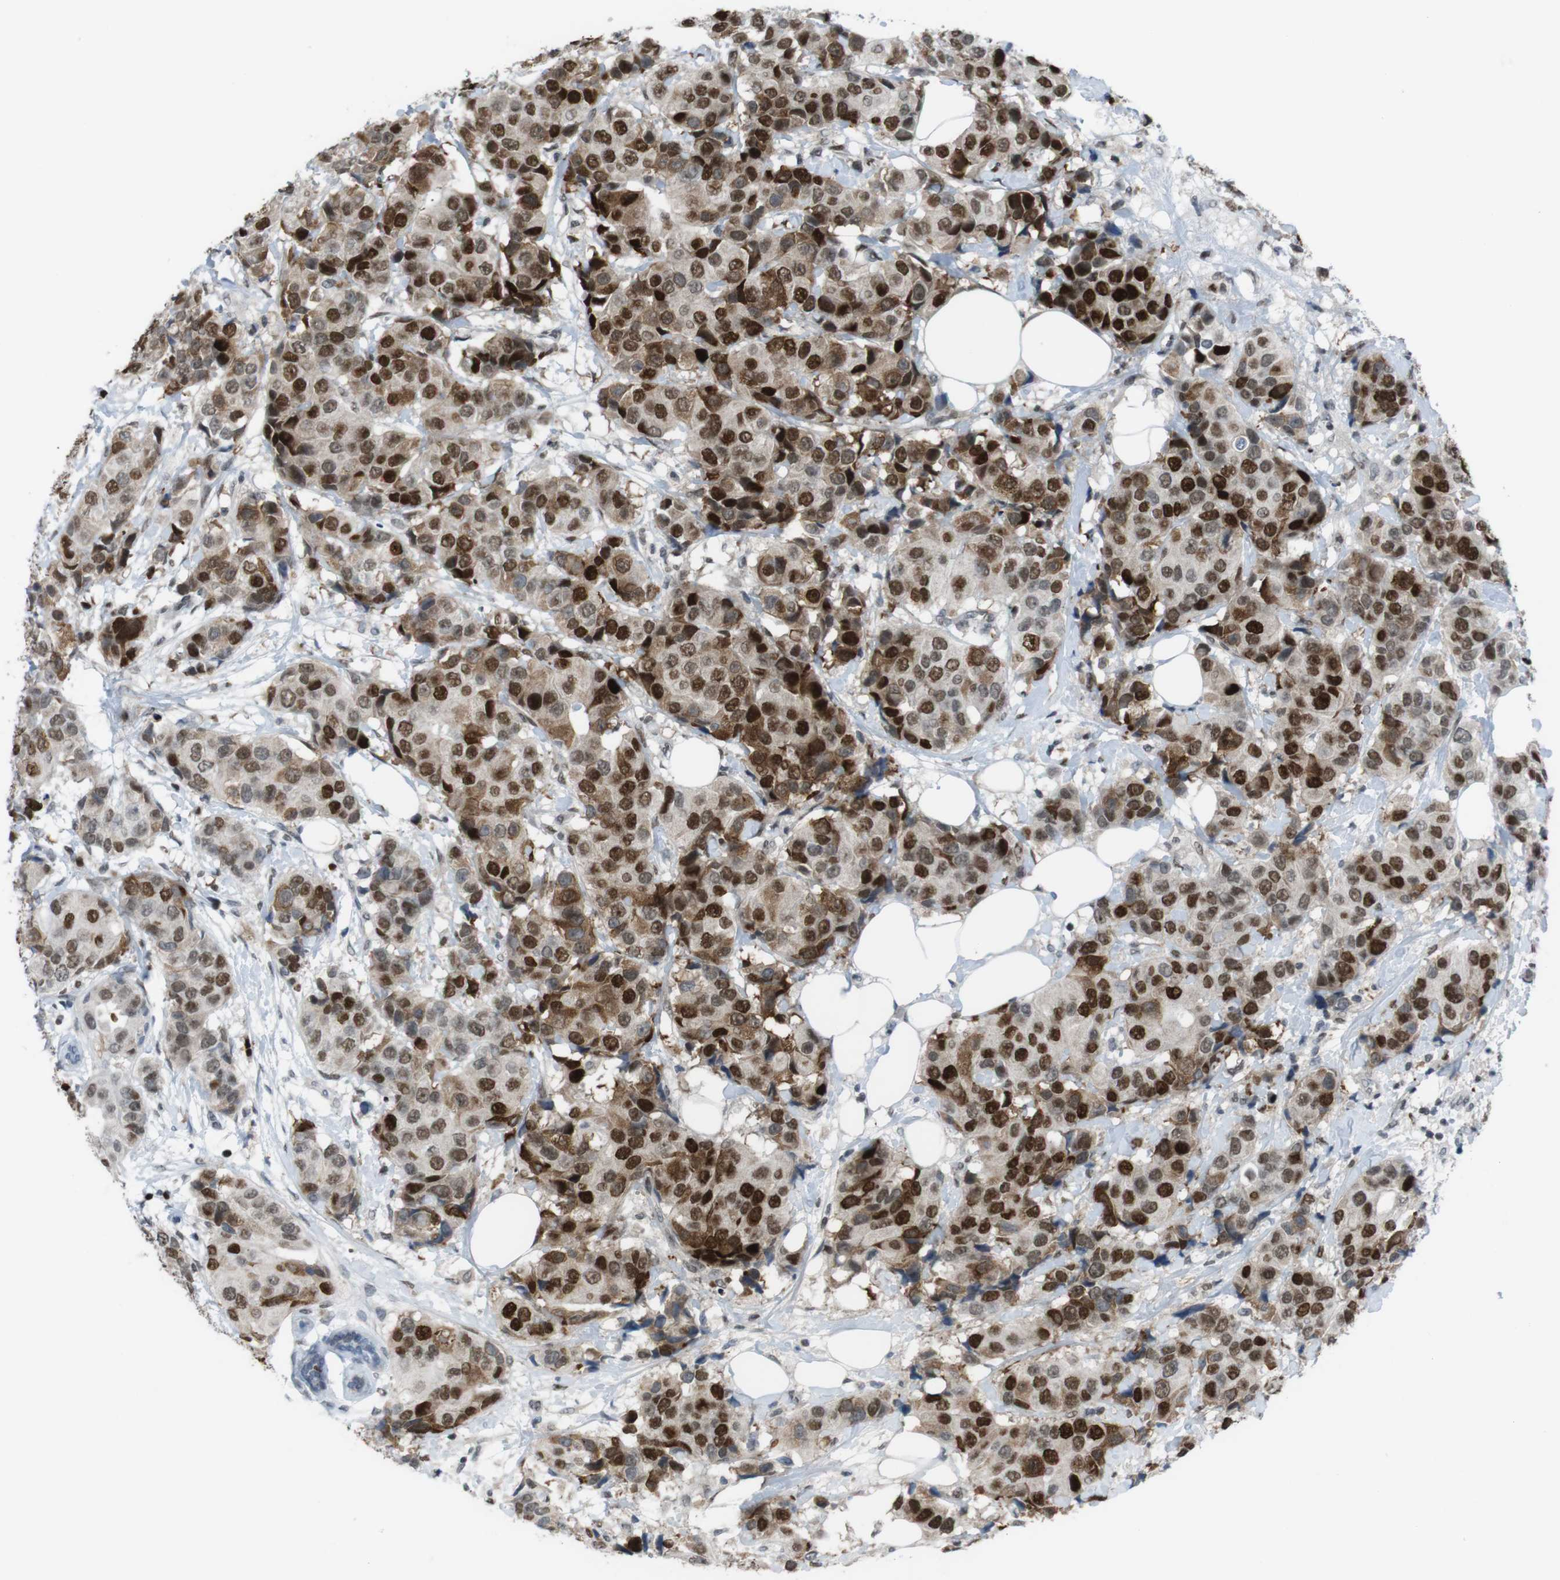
{"staining": {"intensity": "strong", "quantity": ">75%", "location": "nuclear"}, "tissue": "breast cancer", "cell_type": "Tumor cells", "image_type": "cancer", "snomed": [{"axis": "morphology", "description": "Normal tissue, NOS"}, {"axis": "morphology", "description": "Duct carcinoma"}, {"axis": "topography", "description": "Breast"}], "caption": "Human breast cancer (intraductal carcinoma) stained for a protein (brown) shows strong nuclear positive positivity in approximately >75% of tumor cells.", "gene": "SUB1", "patient": {"sex": "female", "age": 39}}